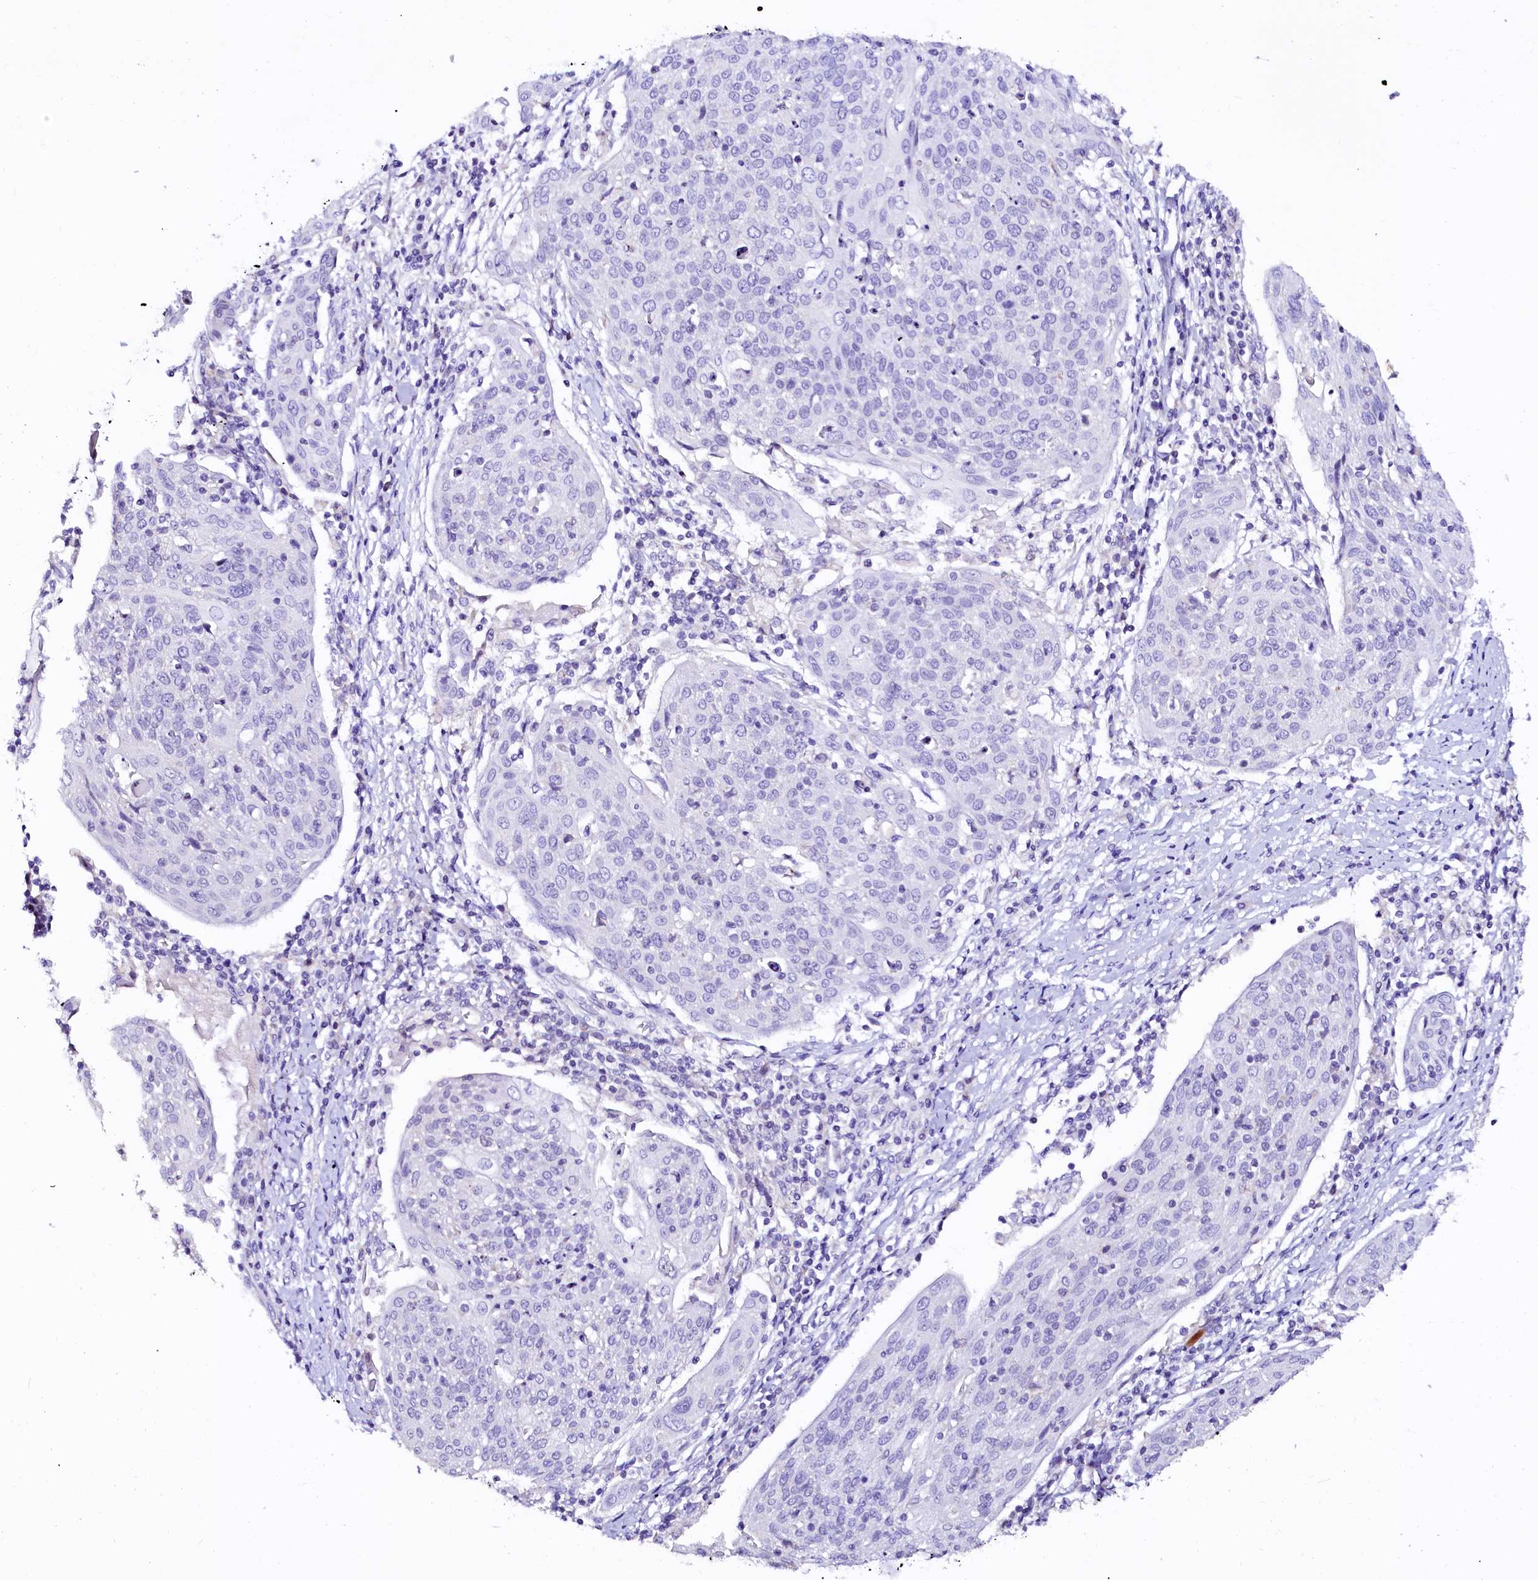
{"staining": {"intensity": "negative", "quantity": "none", "location": "none"}, "tissue": "cervical cancer", "cell_type": "Tumor cells", "image_type": "cancer", "snomed": [{"axis": "morphology", "description": "Squamous cell carcinoma, NOS"}, {"axis": "topography", "description": "Cervix"}], "caption": "Immunohistochemistry (IHC) of human squamous cell carcinoma (cervical) exhibits no expression in tumor cells. Nuclei are stained in blue.", "gene": "NALF1", "patient": {"sex": "female", "age": 67}}